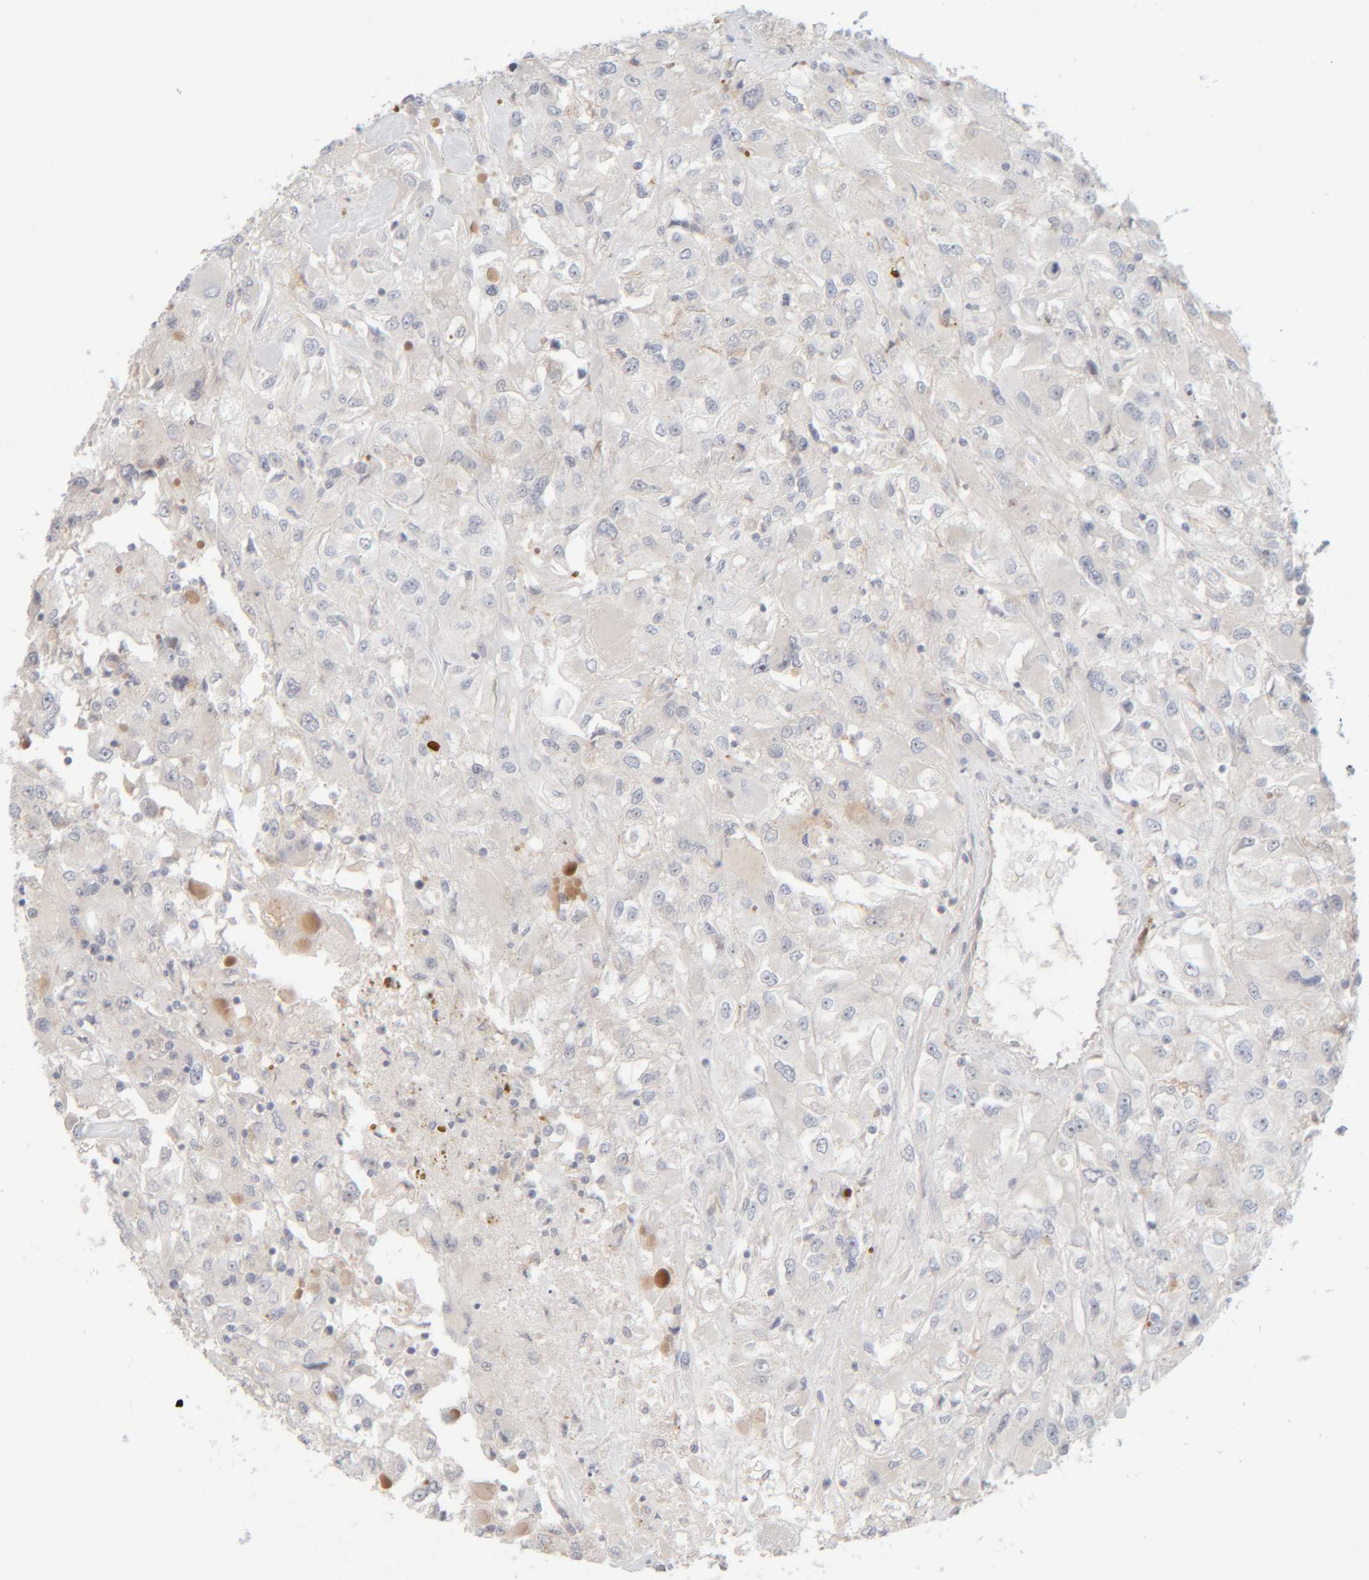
{"staining": {"intensity": "negative", "quantity": "none", "location": "none"}, "tissue": "renal cancer", "cell_type": "Tumor cells", "image_type": "cancer", "snomed": [{"axis": "morphology", "description": "Adenocarcinoma, NOS"}, {"axis": "topography", "description": "Kidney"}], "caption": "The micrograph displays no significant positivity in tumor cells of renal cancer.", "gene": "CHKA", "patient": {"sex": "female", "age": 52}}